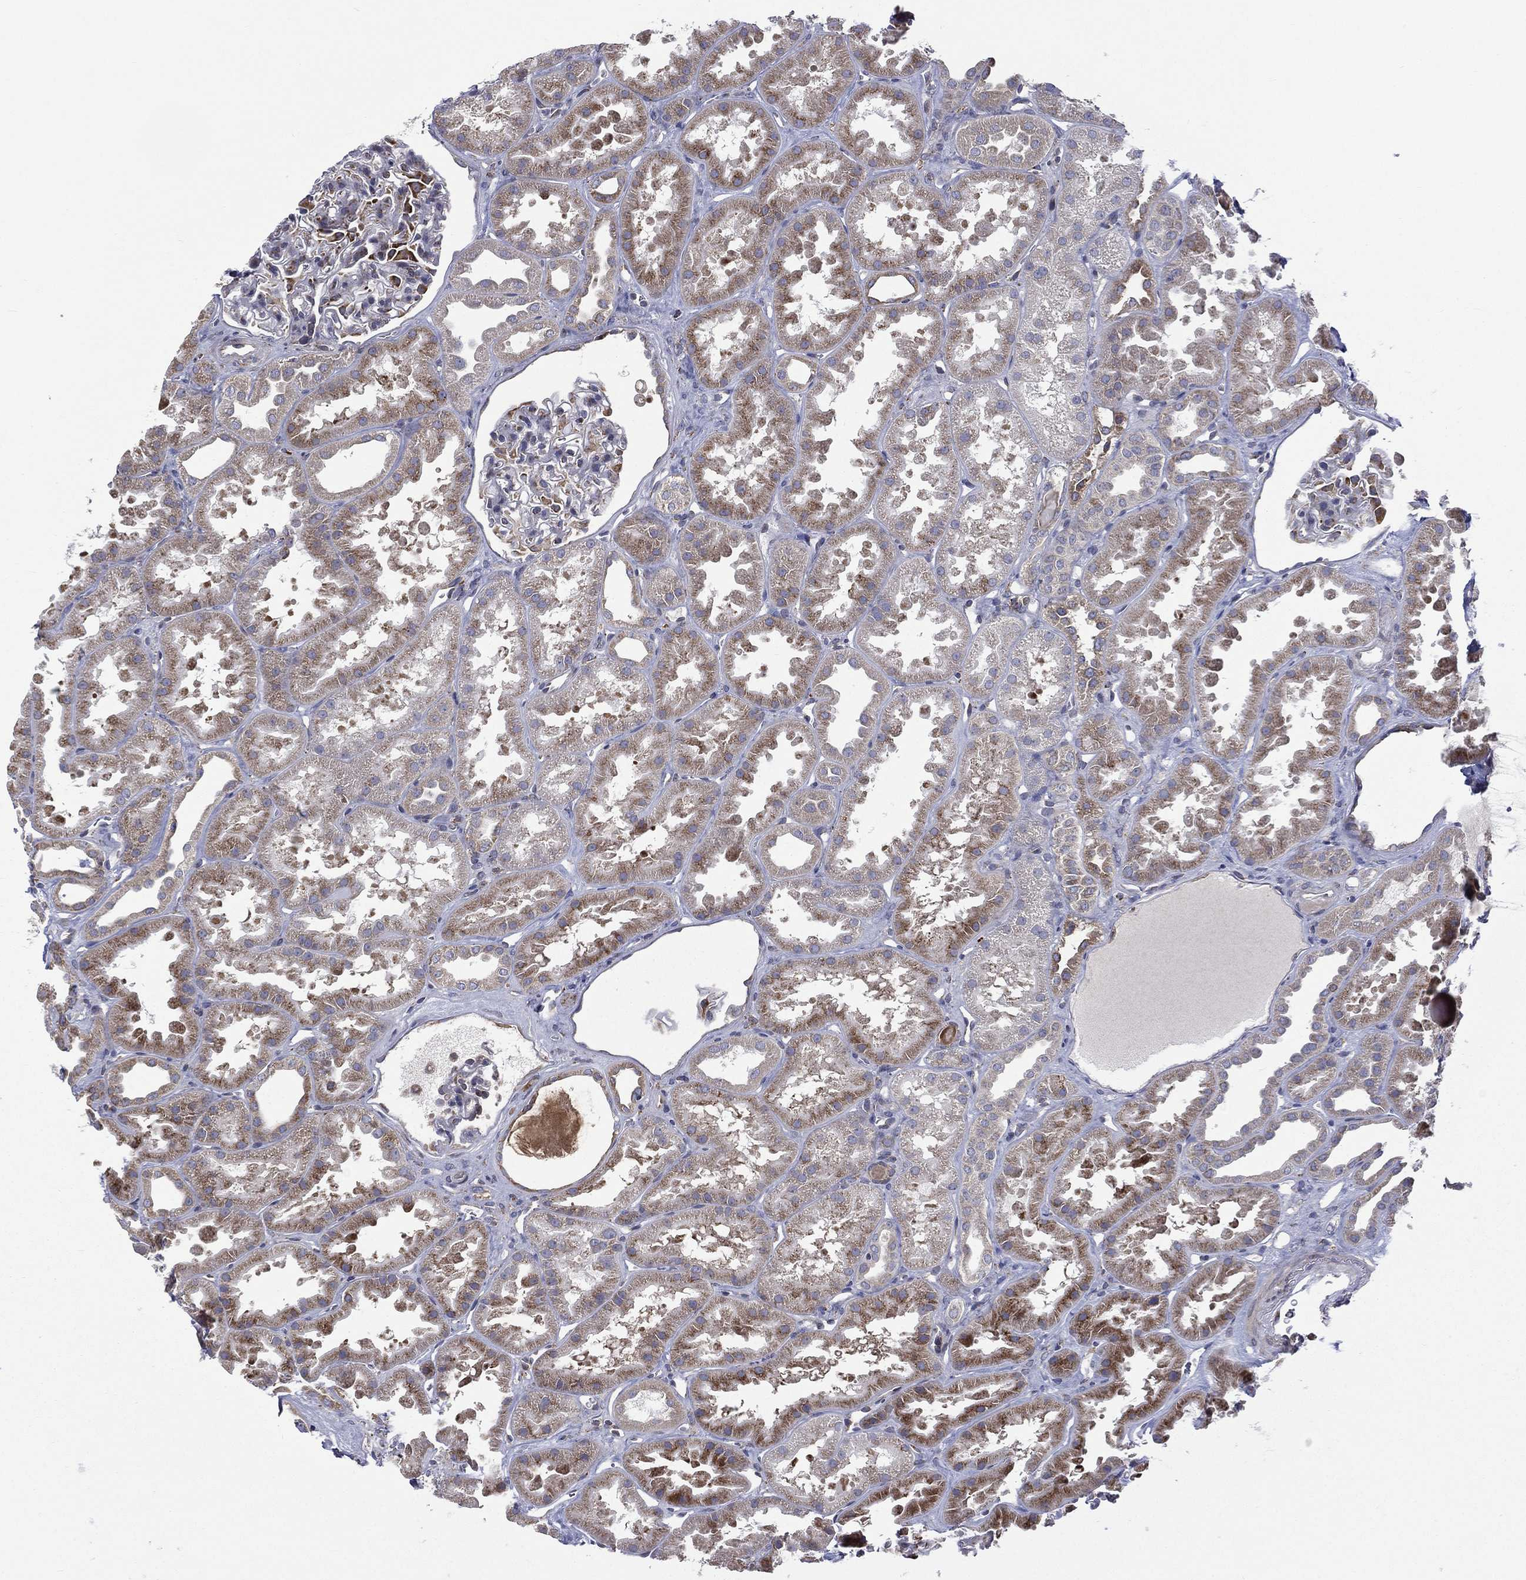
{"staining": {"intensity": "negative", "quantity": "none", "location": "none"}, "tissue": "kidney", "cell_type": "Cells in glomeruli", "image_type": "normal", "snomed": [{"axis": "morphology", "description": "Normal tissue, NOS"}, {"axis": "topography", "description": "Kidney"}], "caption": "Immunohistochemistry photomicrograph of normal human kidney stained for a protein (brown), which reveals no staining in cells in glomeruli.", "gene": "C20orf96", "patient": {"sex": "male", "age": 61}}